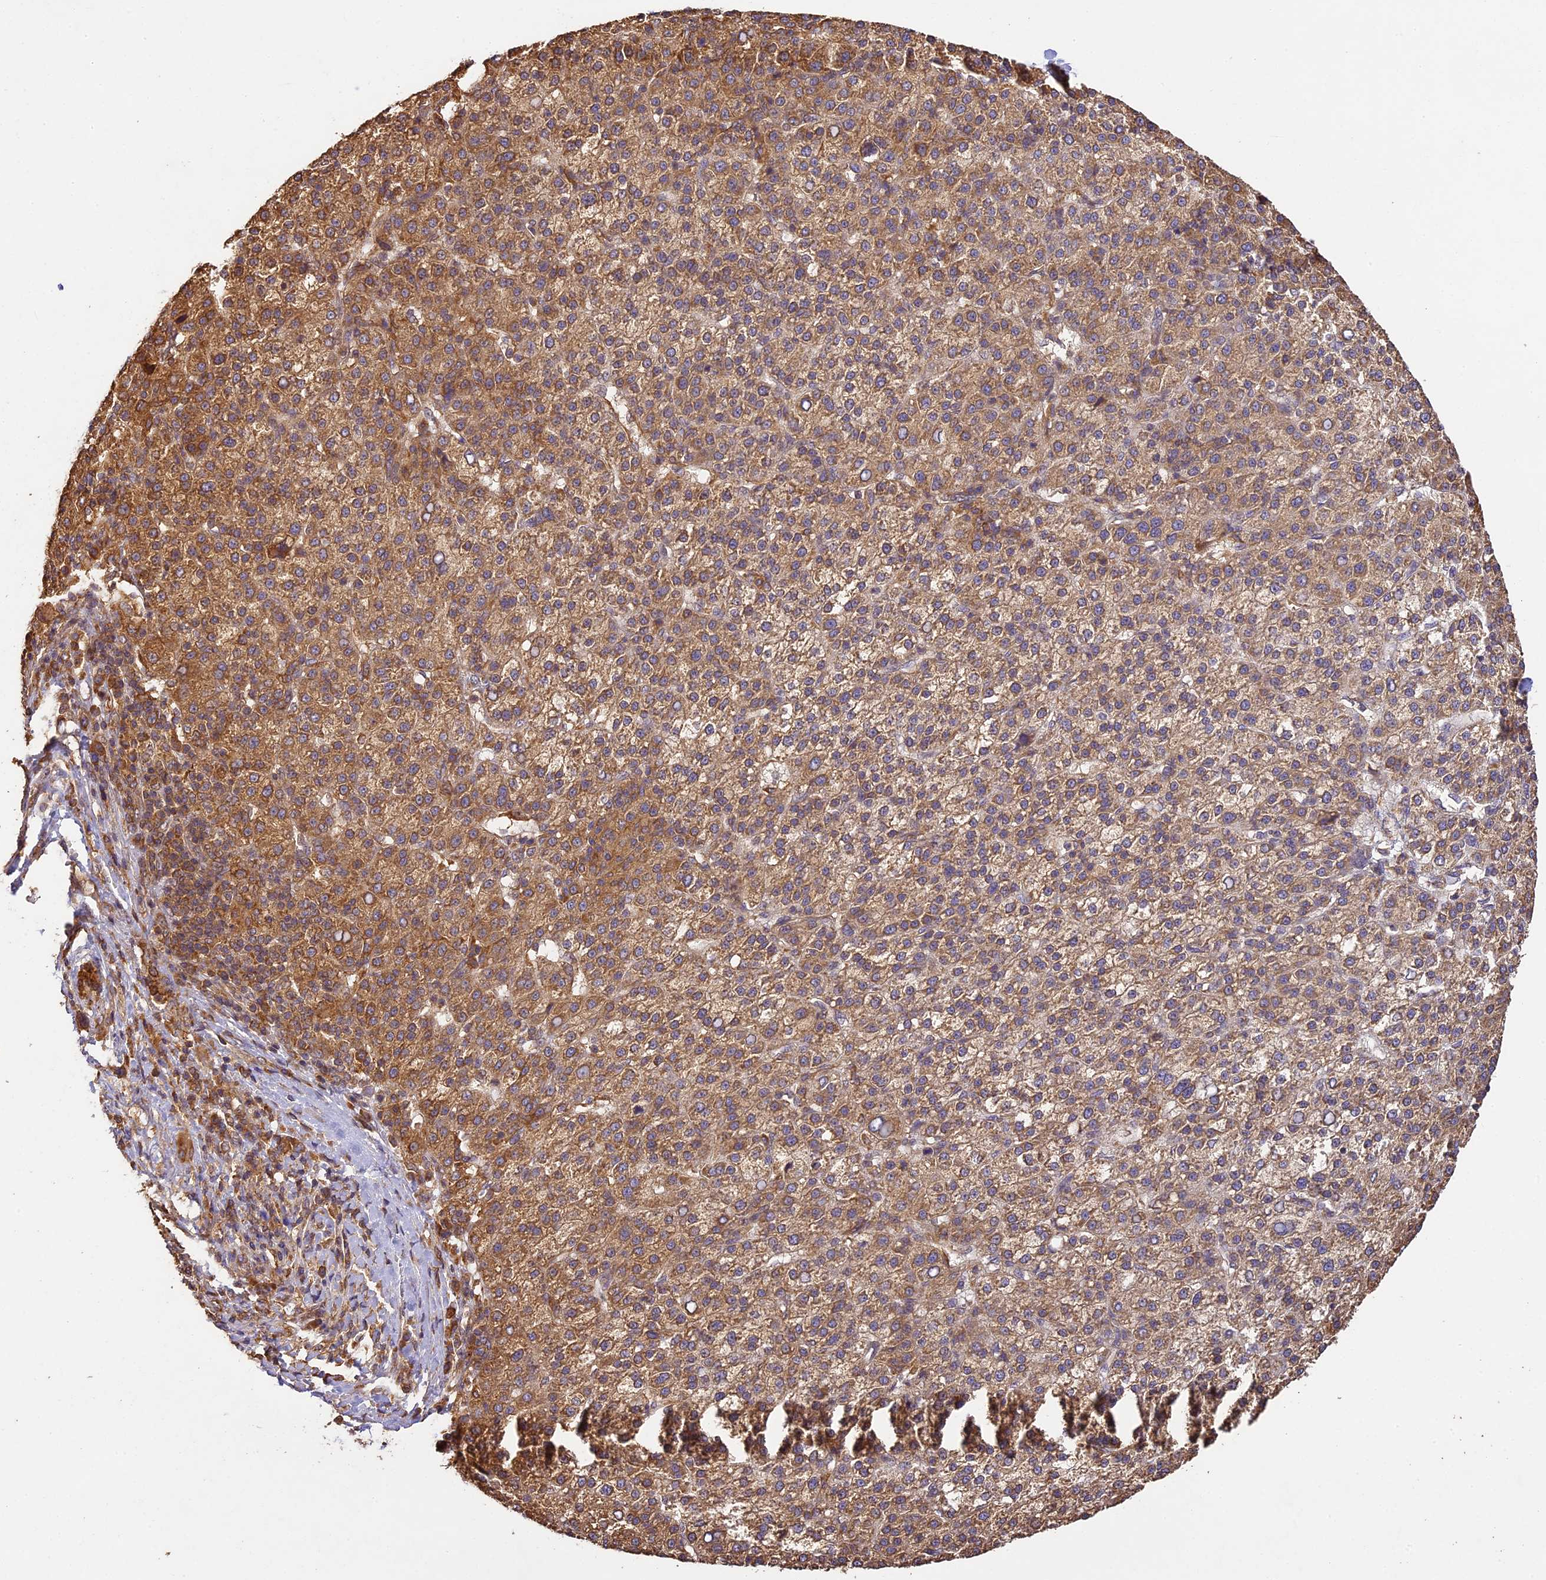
{"staining": {"intensity": "moderate", "quantity": ">75%", "location": "cytoplasmic/membranous"}, "tissue": "liver cancer", "cell_type": "Tumor cells", "image_type": "cancer", "snomed": [{"axis": "morphology", "description": "Carcinoma, Hepatocellular, NOS"}, {"axis": "topography", "description": "Liver"}], "caption": "Protein expression analysis of liver hepatocellular carcinoma demonstrates moderate cytoplasmic/membranous positivity in approximately >75% of tumor cells. The staining was performed using DAB (3,3'-diaminobenzidine) to visualize the protein expression in brown, while the nuclei were stained in blue with hematoxylin (Magnification: 20x).", "gene": "BRAP", "patient": {"sex": "female", "age": 58}}